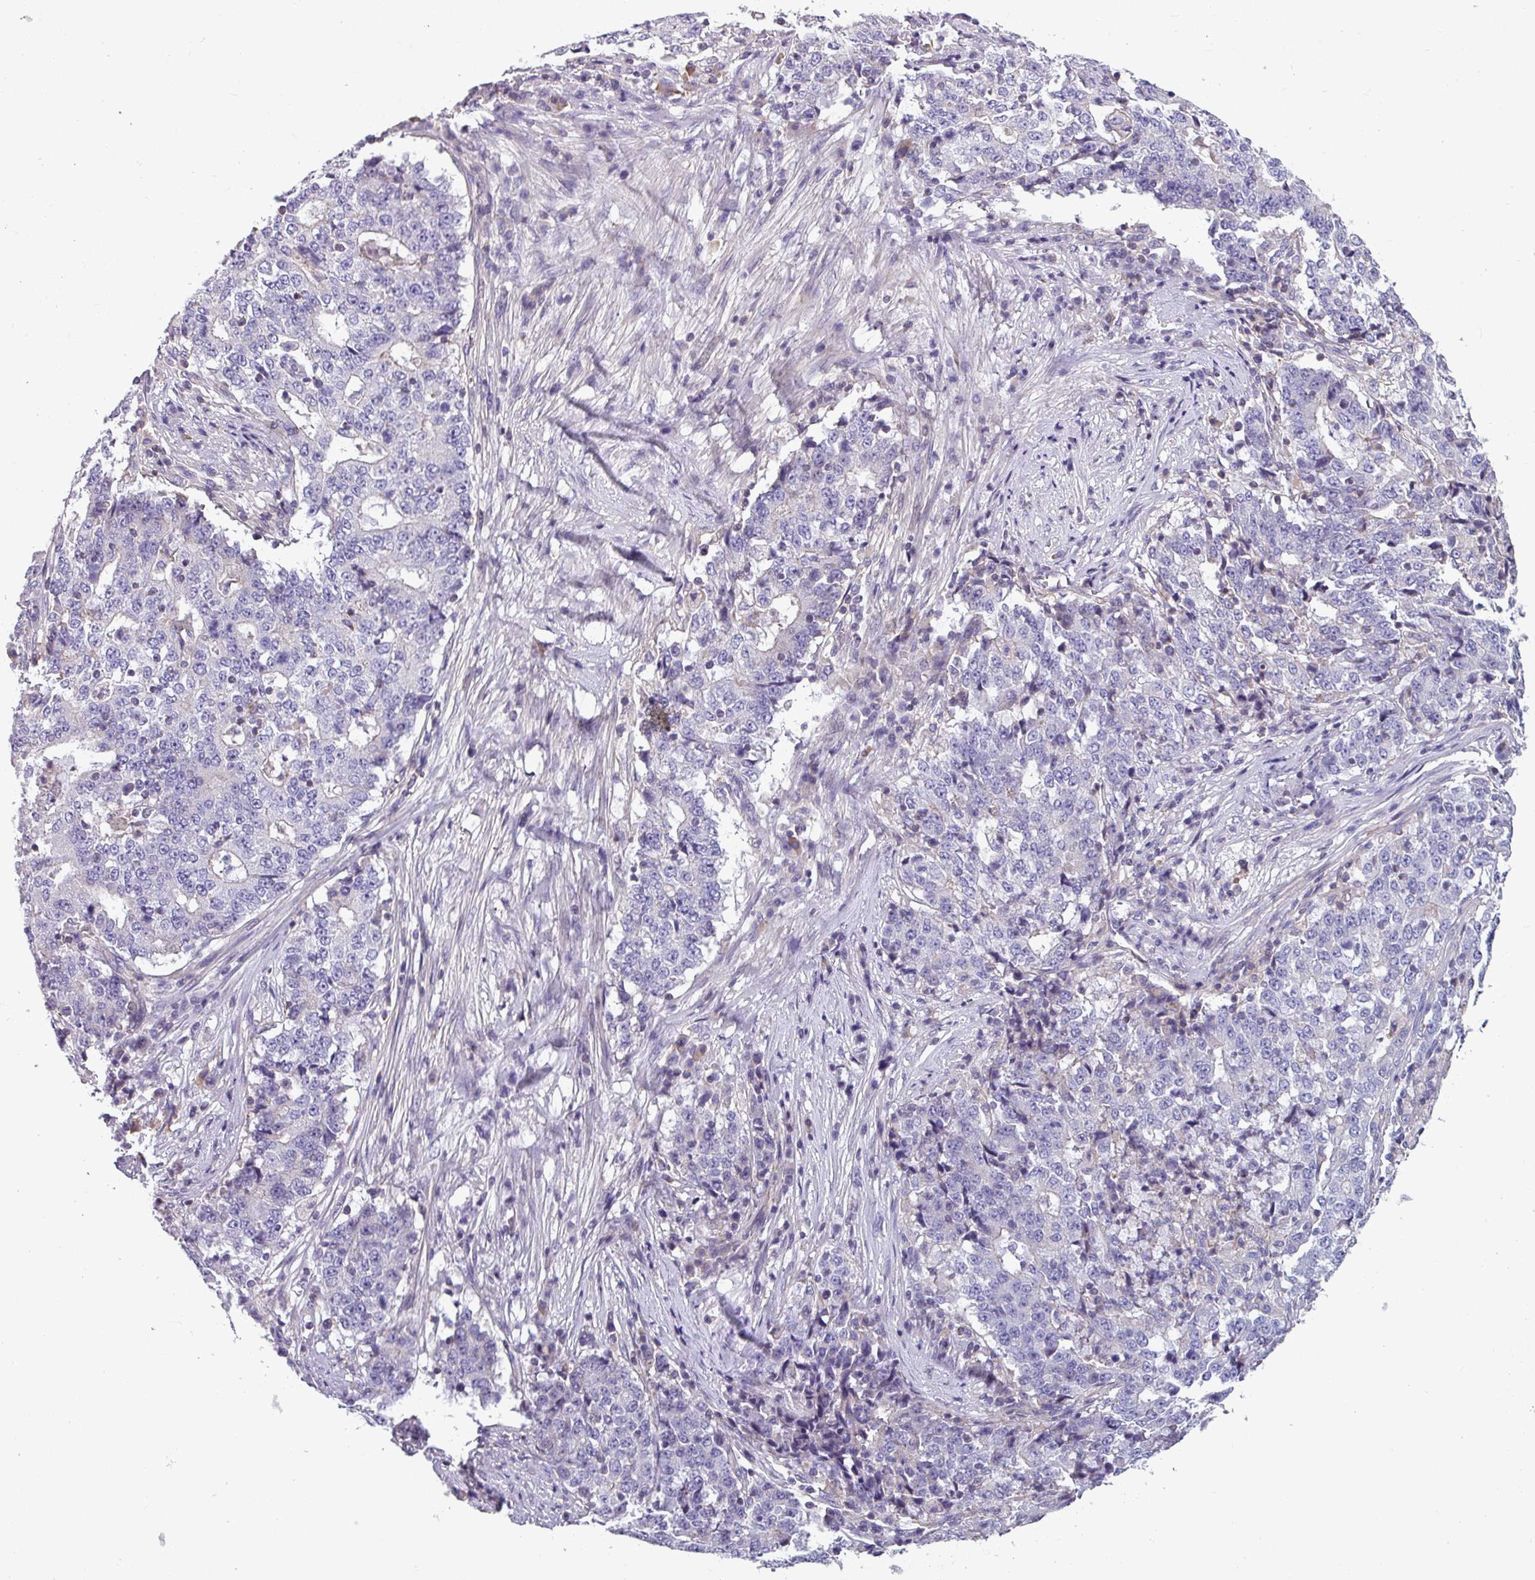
{"staining": {"intensity": "negative", "quantity": "none", "location": "none"}, "tissue": "stomach cancer", "cell_type": "Tumor cells", "image_type": "cancer", "snomed": [{"axis": "morphology", "description": "Adenocarcinoma, NOS"}, {"axis": "topography", "description": "Stomach"}], "caption": "Tumor cells are negative for brown protein staining in stomach cancer (adenocarcinoma).", "gene": "TMEM132A", "patient": {"sex": "male", "age": 59}}